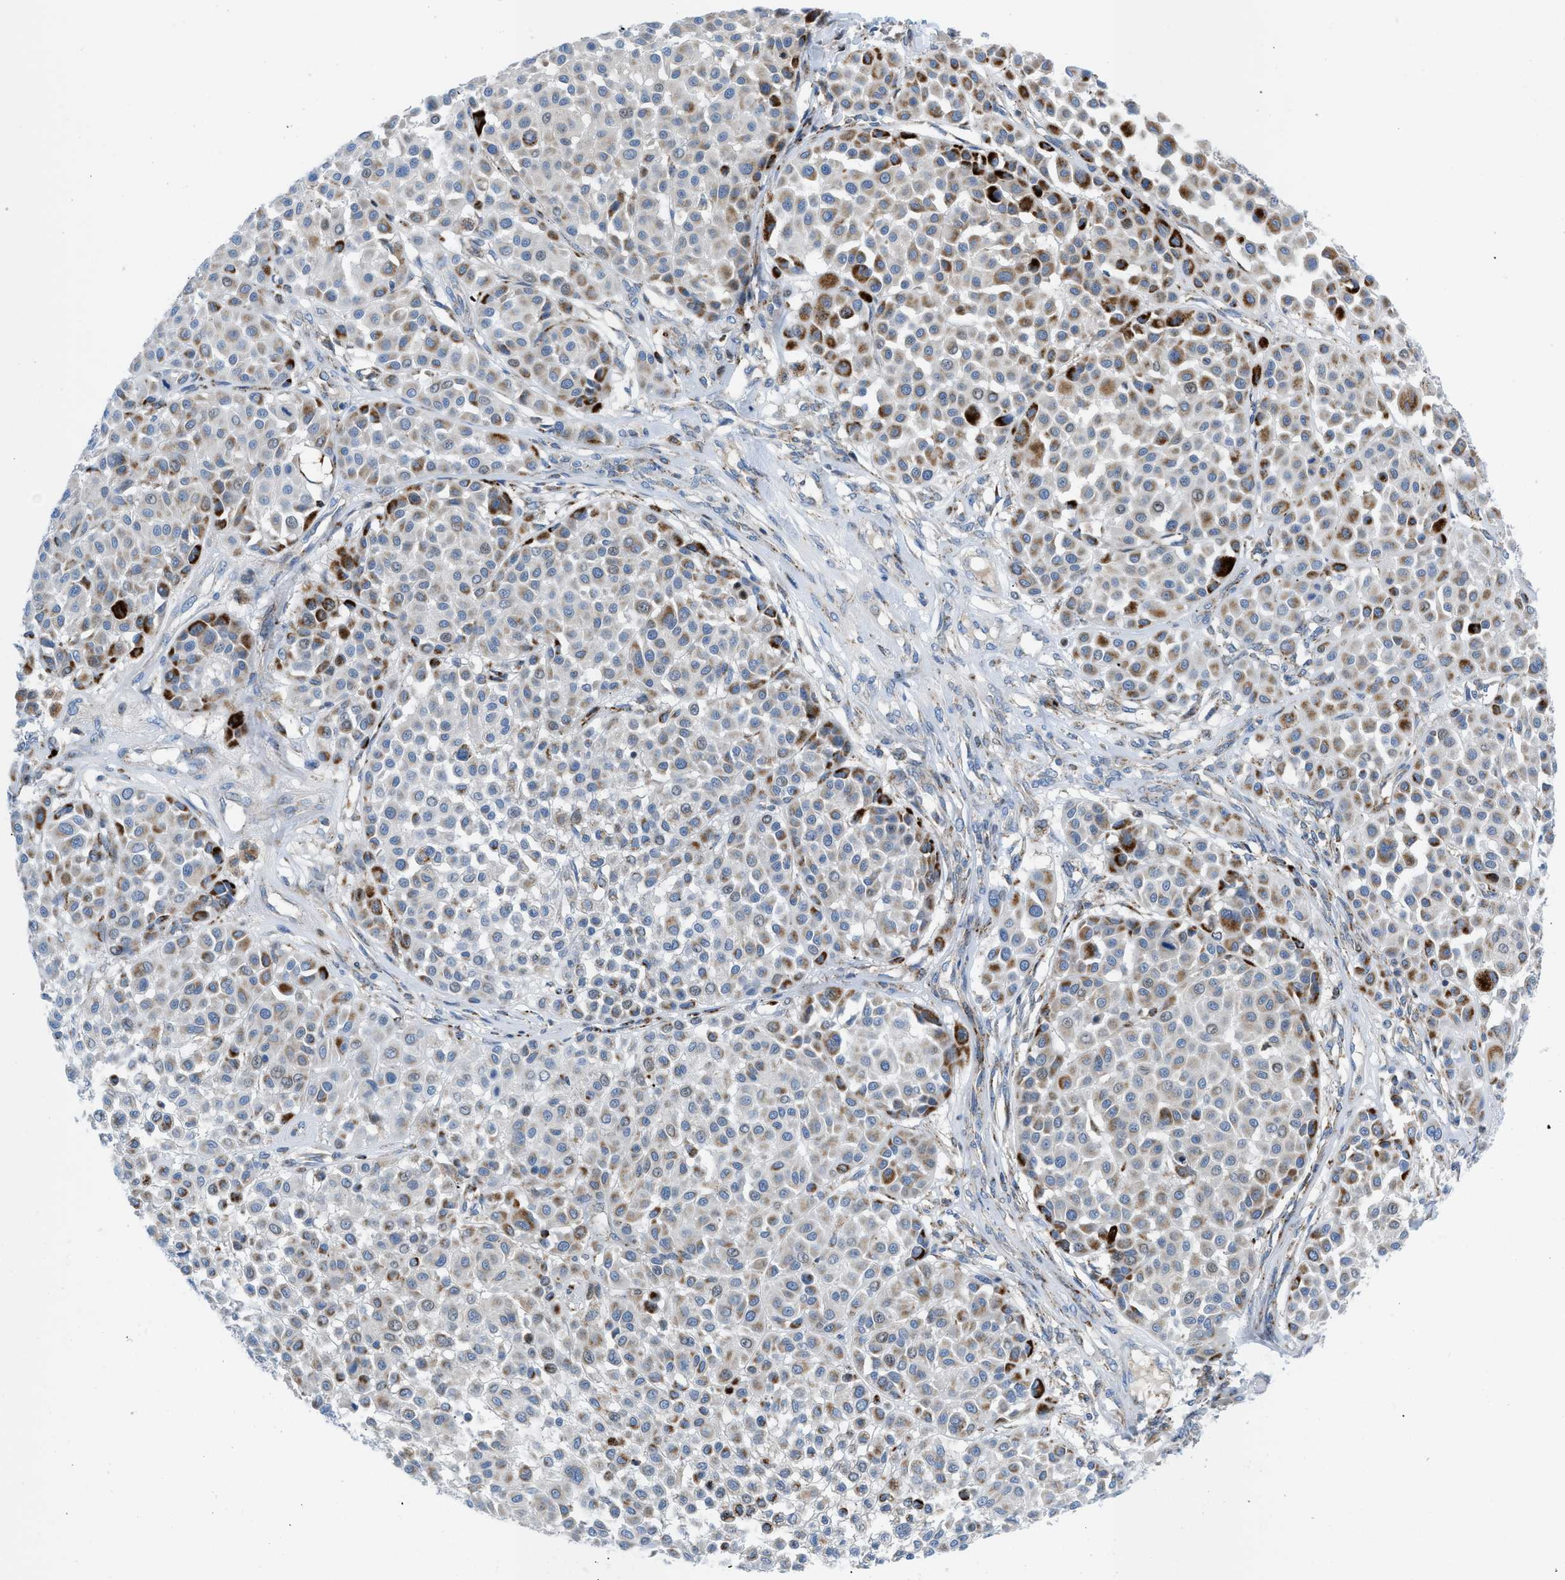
{"staining": {"intensity": "moderate", "quantity": "25%-75%", "location": "cytoplasmic/membranous"}, "tissue": "melanoma", "cell_type": "Tumor cells", "image_type": "cancer", "snomed": [{"axis": "morphology", "description": "Malignant melanoma, Metastatic site"}, {"axis": "topography", "description": "Soft tissue"}], "caption": "Protein analysis of melanoma tissue shows moderate cytoplasmic/membranous positivity in approximately 25%-75% of tumor cells. Using DAB (3,3'-diaminobenzidine) (brown) and hematoxylin (blue) stains, captured at high magnification using brightfield microscopy.", "gene": "RBBP9", "patient": {"sex": "male", "age": 41}}